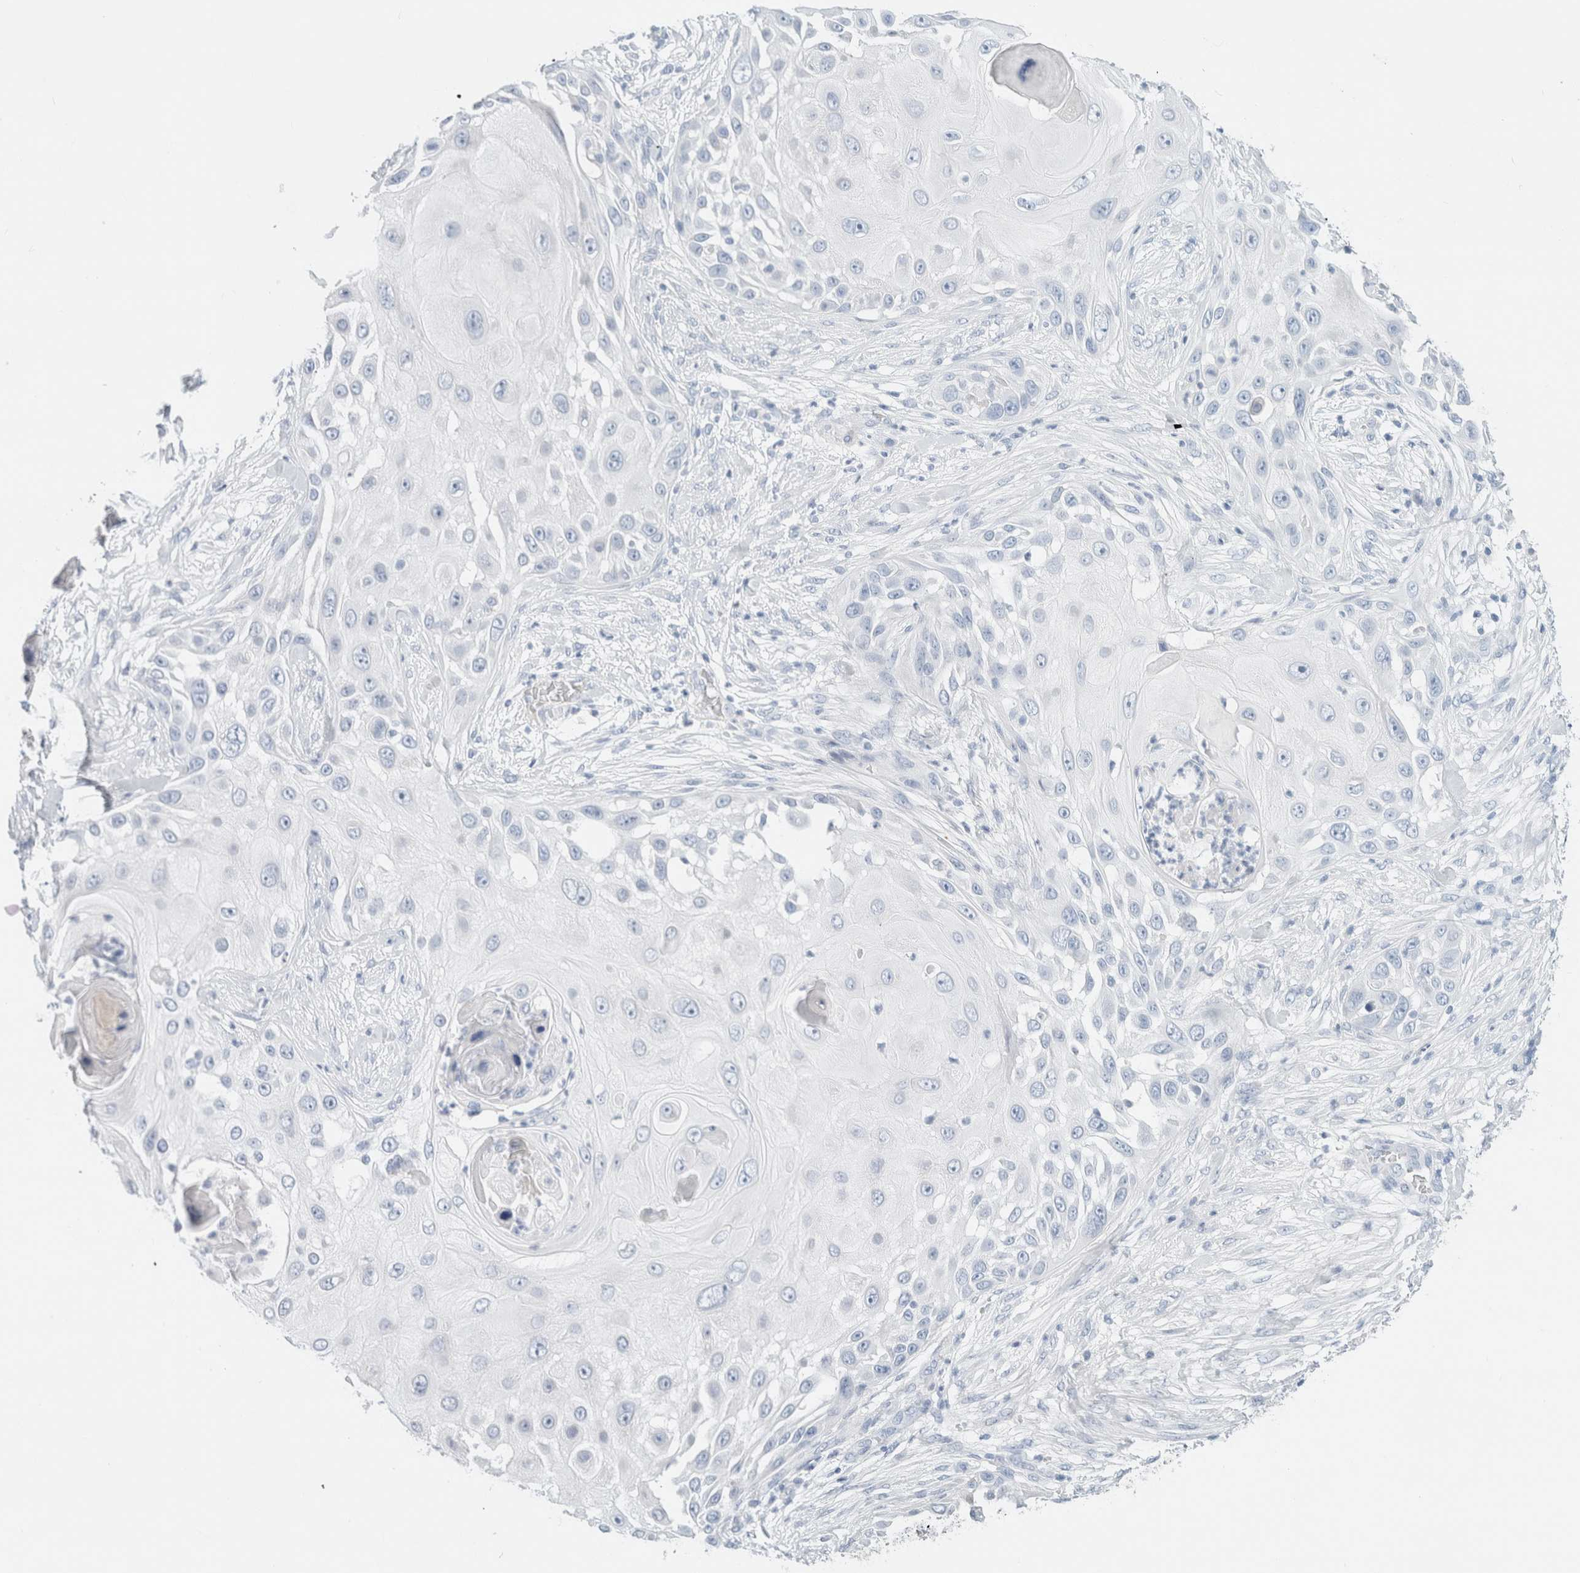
{"staining": {"intensity": "negative", "quantity": "none", "location": "none"}, "tissue": "skin cancer", "cell_type": "Tumor cells", "image_type": "cancer", "snomed": [{"axis": "morphology", "description": "Squamous cell carcinoma, NOS"}, {"axis": "topography", "description": "Skin"}], "caption": "IHC photomicrograph of skin cancer stained for a protein (brown), which displays no expression in tumor cells. Brightfield microscopy of immunohistochemistry (IHC) stained with DAB (brown) and hematoxylin (blue), captured at high magnification.", "gene": "CPQ", "patient": {"sex": "female", "age": 44}}